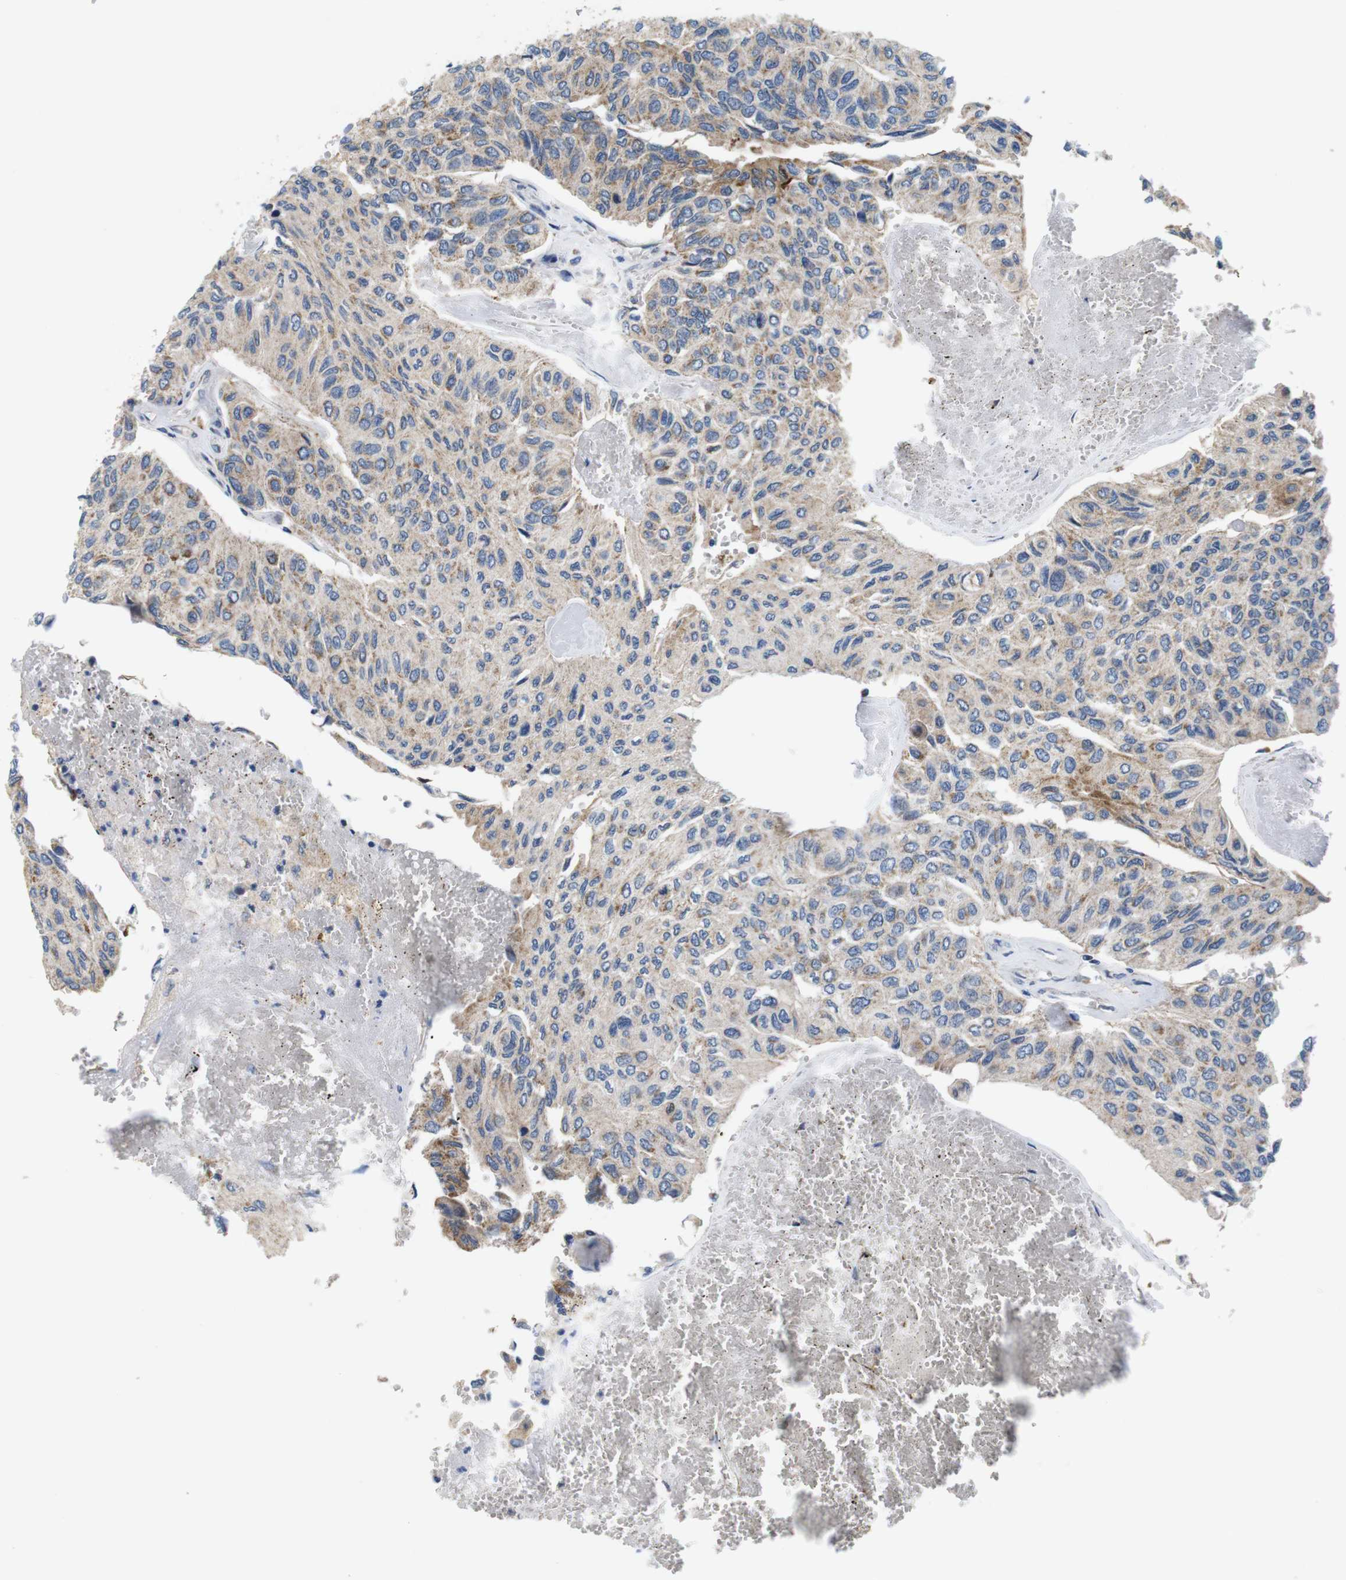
{"staining": {"intensity": "weak", "quantity": "25%-75%", "location": "cytoplasmic/membranous"}, "tissue": "urothelial cancer", "cell_type": "Tumor cells", "image_type": "cancer", "snomed": [{"axis": "morphology", "description": "Urothelial carcinoma, High grade"}, {"axis": "topography", "description": "Urinary bladder"}], "caption": "High-grade urothelial carcinoma tissue reveals weak cytoplasmic/membranous positivity in about 25%-75% of tumor cells, visualized by immunohistochemistry. (DAB (3,3'-diaminobenzidine) = brown stain, brightfield microscopy at high magnification).", "gene": "F2RL1", "patient": {"sex": "male", "age": 66}}